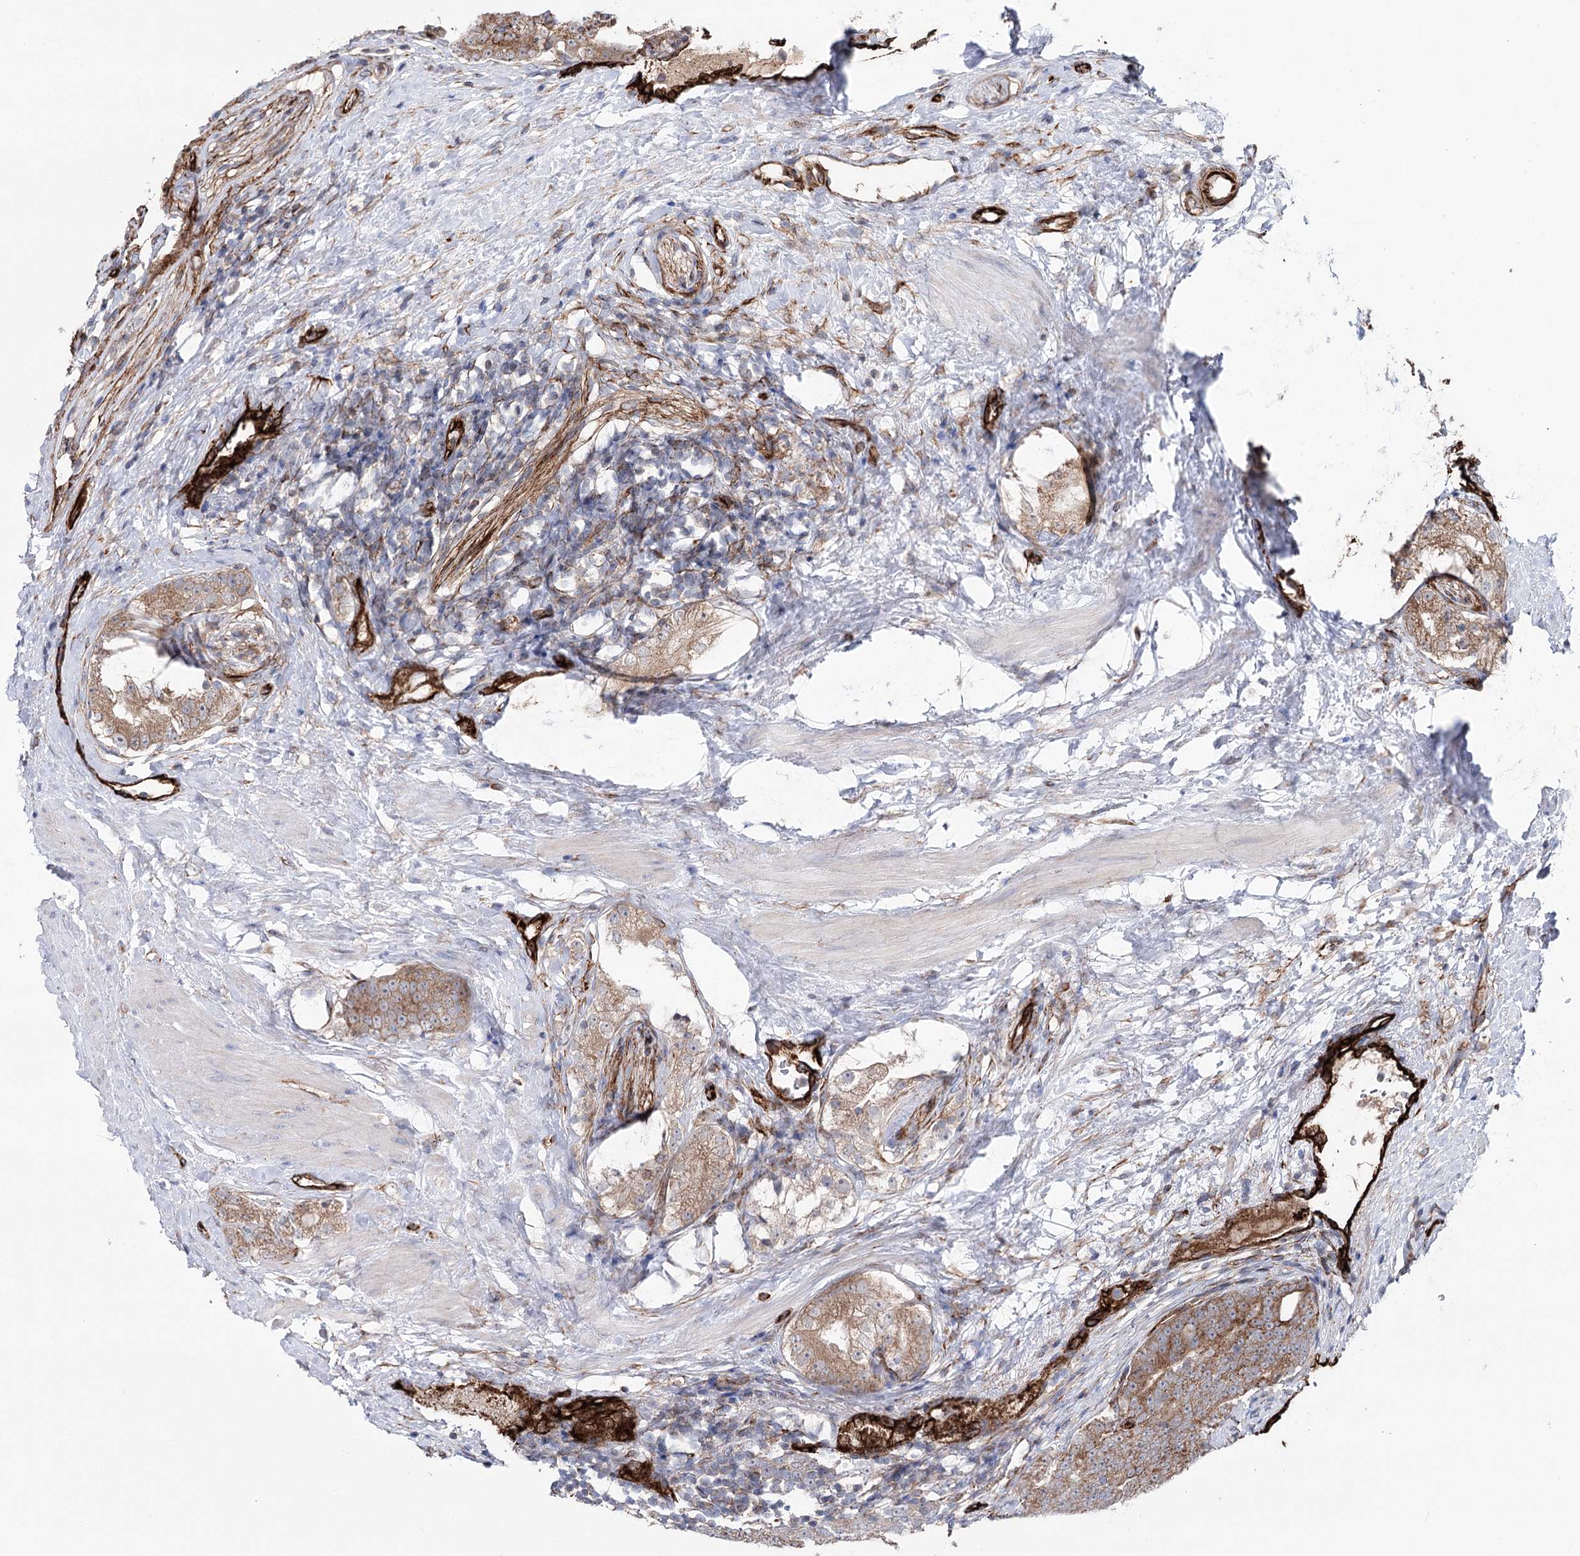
{"staining": {"intensity": "weak", "quantity": ">75%", "location": "cytoplasmic/membranous"}, "tissue": "prostate cancer", "cell_type": "Tumor cells", "image_type": "cancer", "snomed": [{"axis": "morphology", "description": "Adenocarcinoma, High grade"}, {"axis": "topography", "description": "Prostate"}], "caption": "Tumor cells exhibit low levels of weak cytoplasmic/membranous positivity in approximately >75% of cells in prostate cancer (high-grade adenocarcinoma).", "gene": "MIB1", "patient": {"sex": "male", "age": 56}}